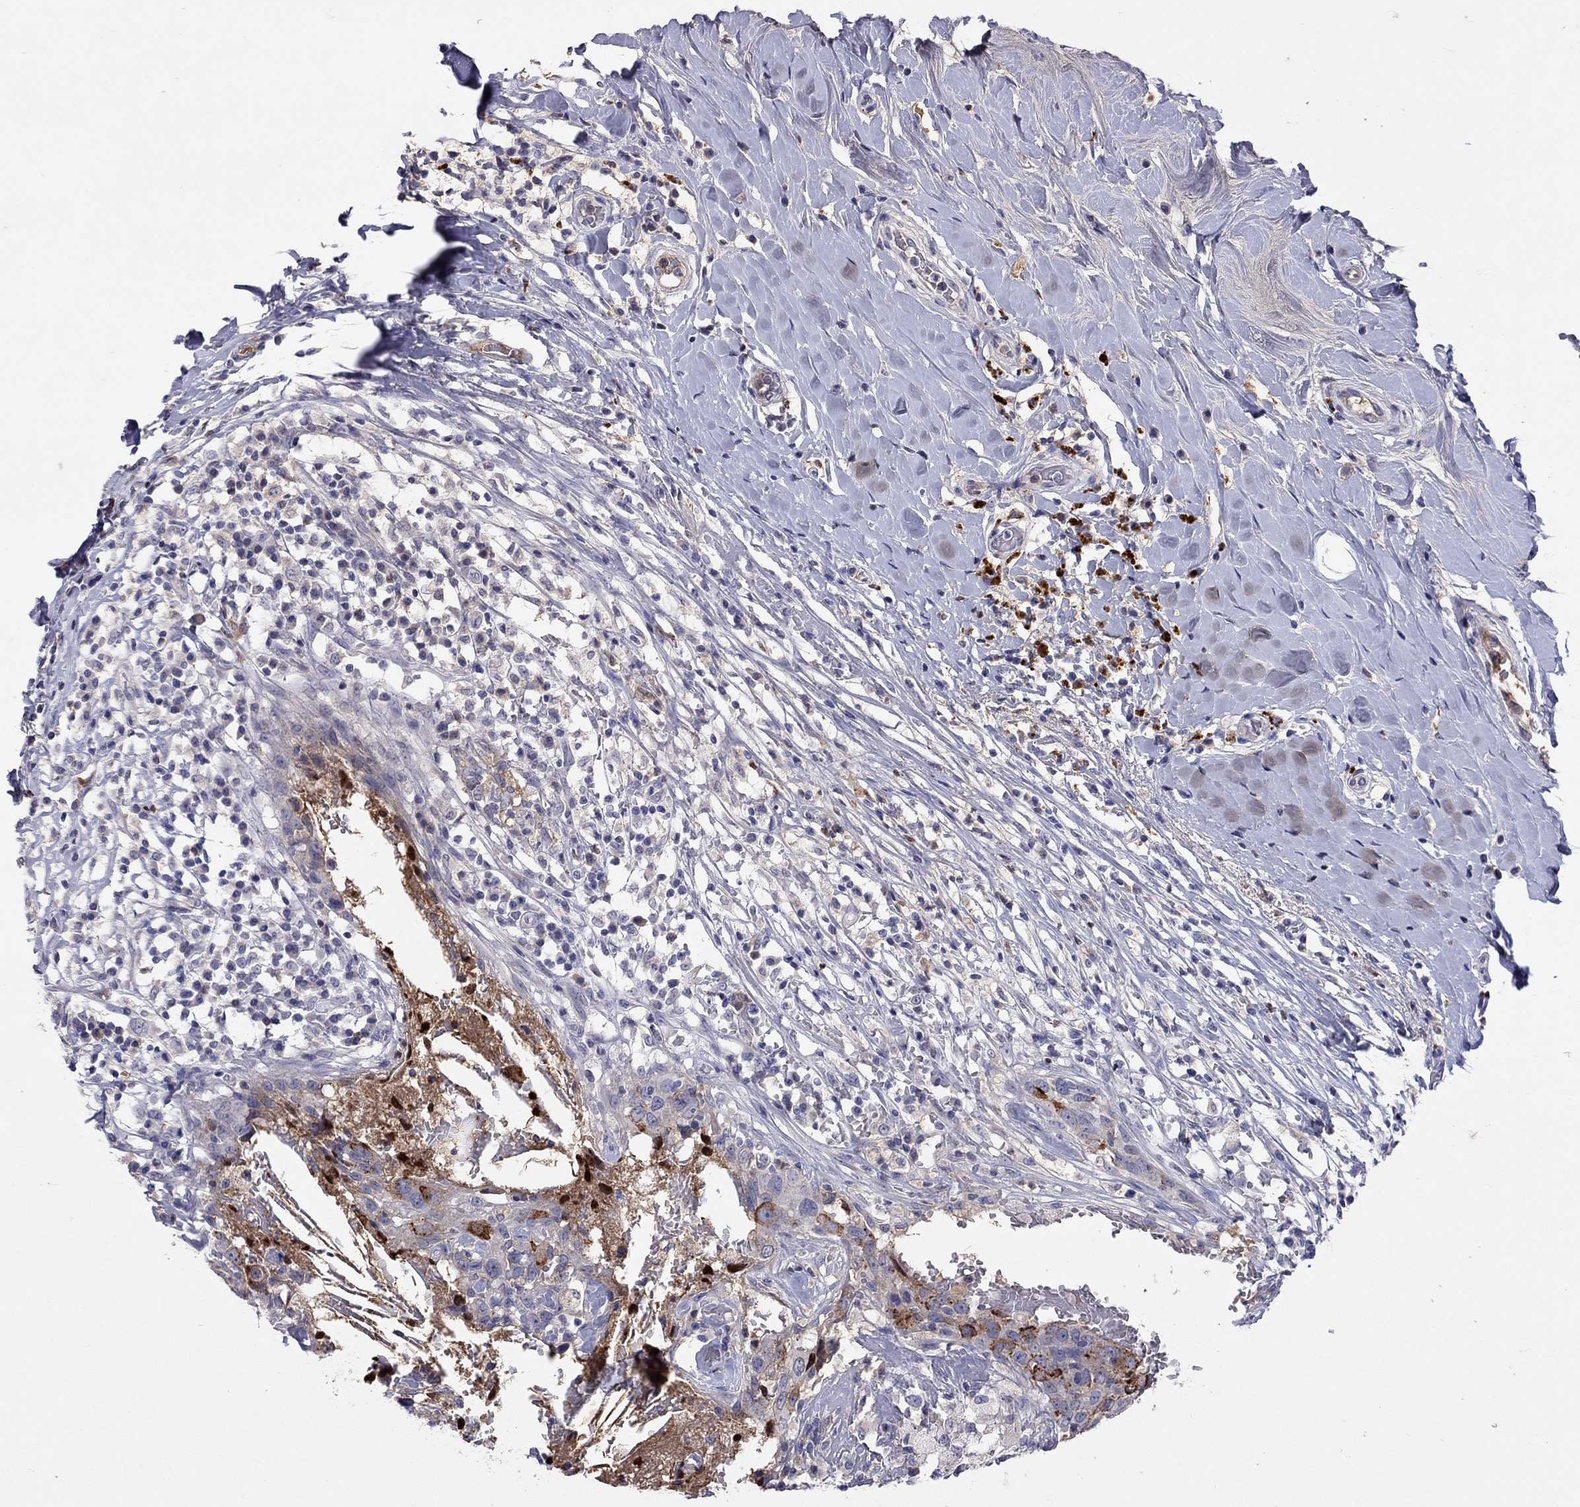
{"staining": {"intensity": "strong", "quantity": "<25%", "location": "cytoplasmic/membranous"}, "tissue": "breast cancer", "cell_type": "Tumor cells", "image_type": "cancer", "snomed": [{"axis": "morphology", "description": "Duct carcinoma"}, {"axis": "topography", "description": "Breast"}], "caption": "Breast cancer (invasive ductal carcinoma) stained with immunohistochemistry (IHC) demonstrates strong cytoplasmic/membranous staining in approximately <25% of tumor cells.", "gene": "SERPINA3", "patient": {"sex": "female", "age": 27}}